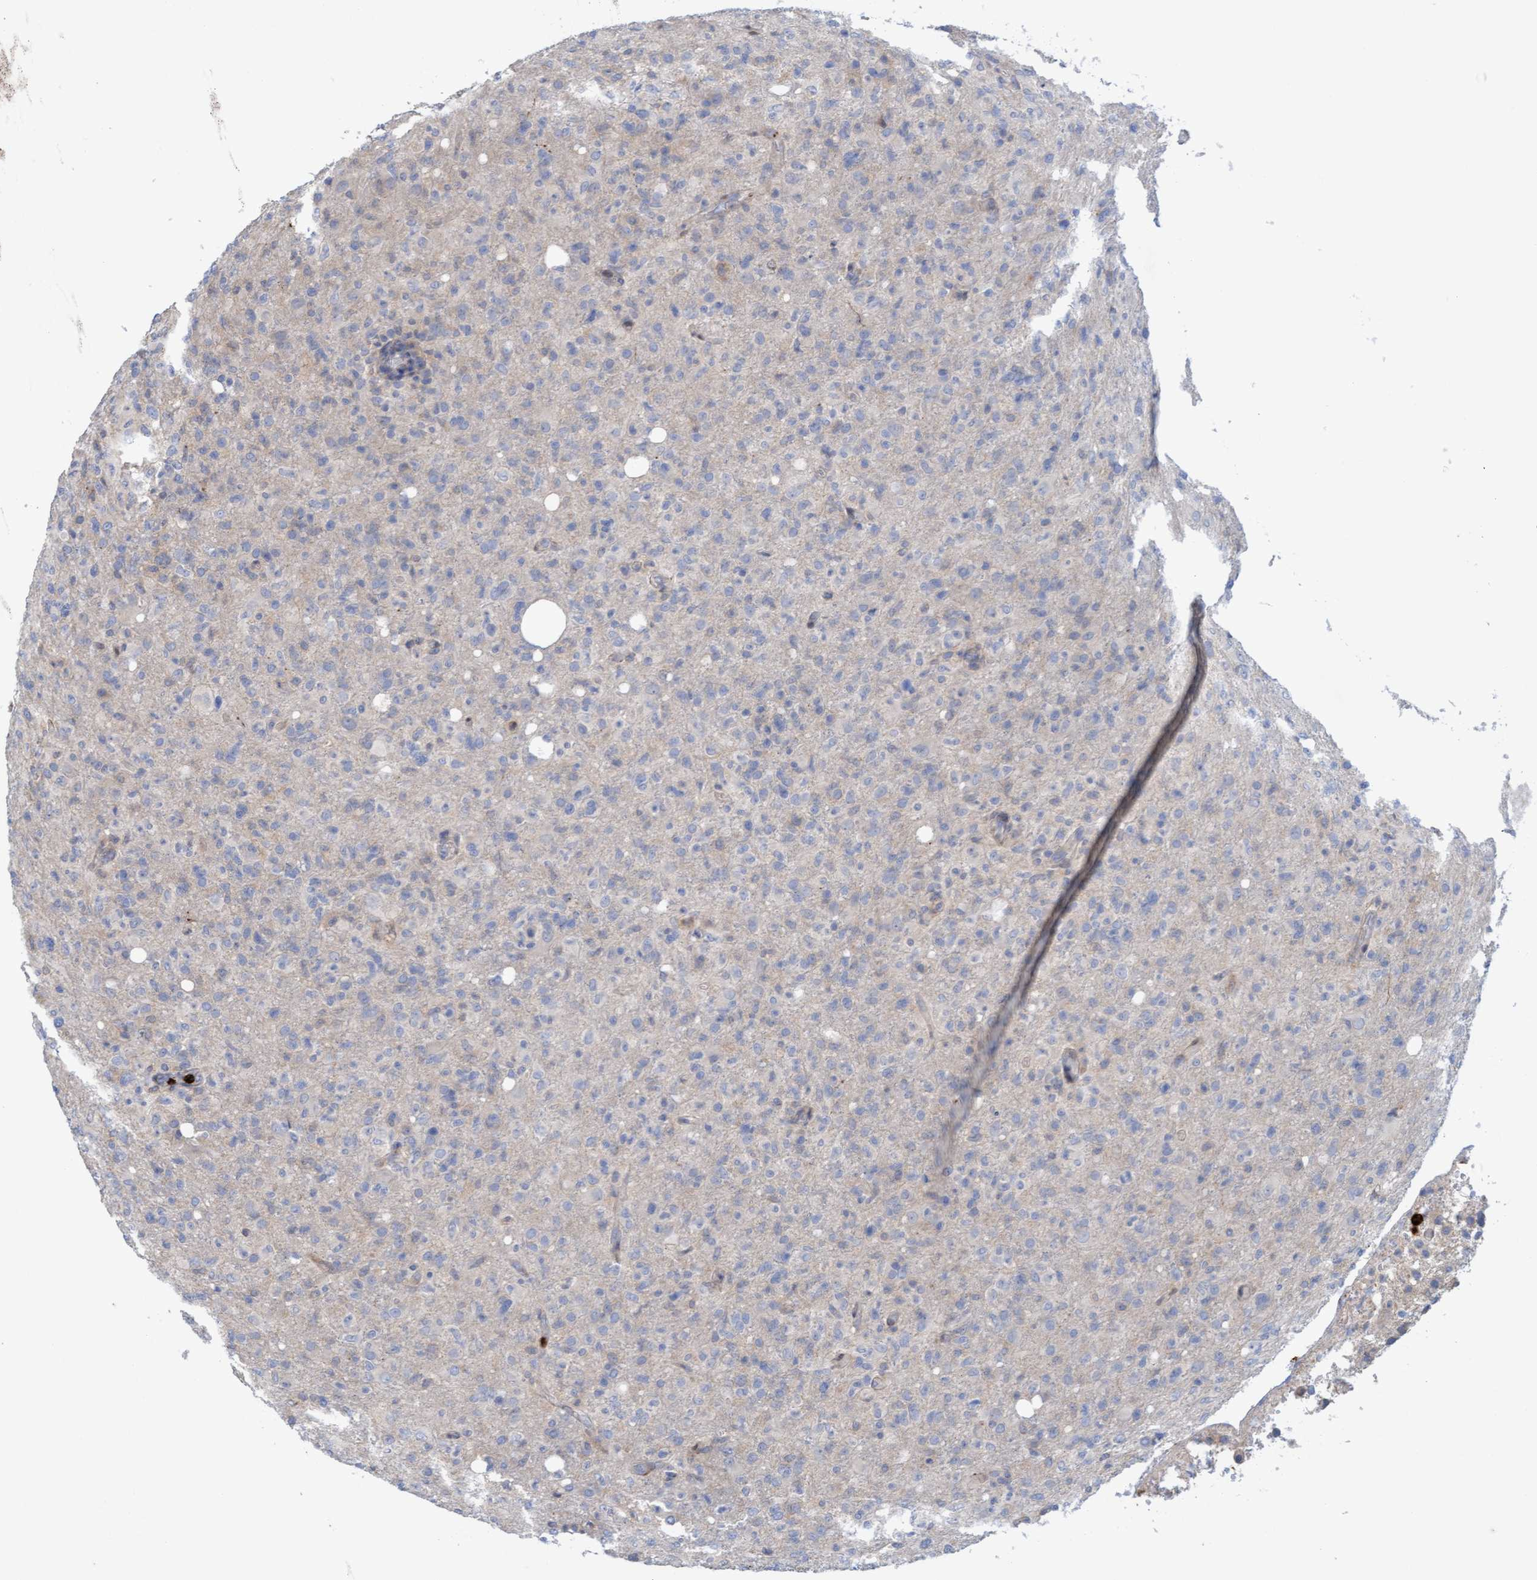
{"staining": {"intensity": "negative", "quantity": "none", "location": "none"}, "tissue": "glioma", "cell_type": "Tumor cells", "image_type": "cancer", "snomed": [{"axis": "morphology", "description": "Glioma, malignant, High grade"}, {"axis": "topography", "description": "Brain"}], "caption": "IHC micrograph of neoplastic tissue: malignant glioma (high-grade) stained with DAB exhibits no significant protein positivity in tumor cells.", "gene": "MMP8", "patient": {"sex": "female", "age": 57}}